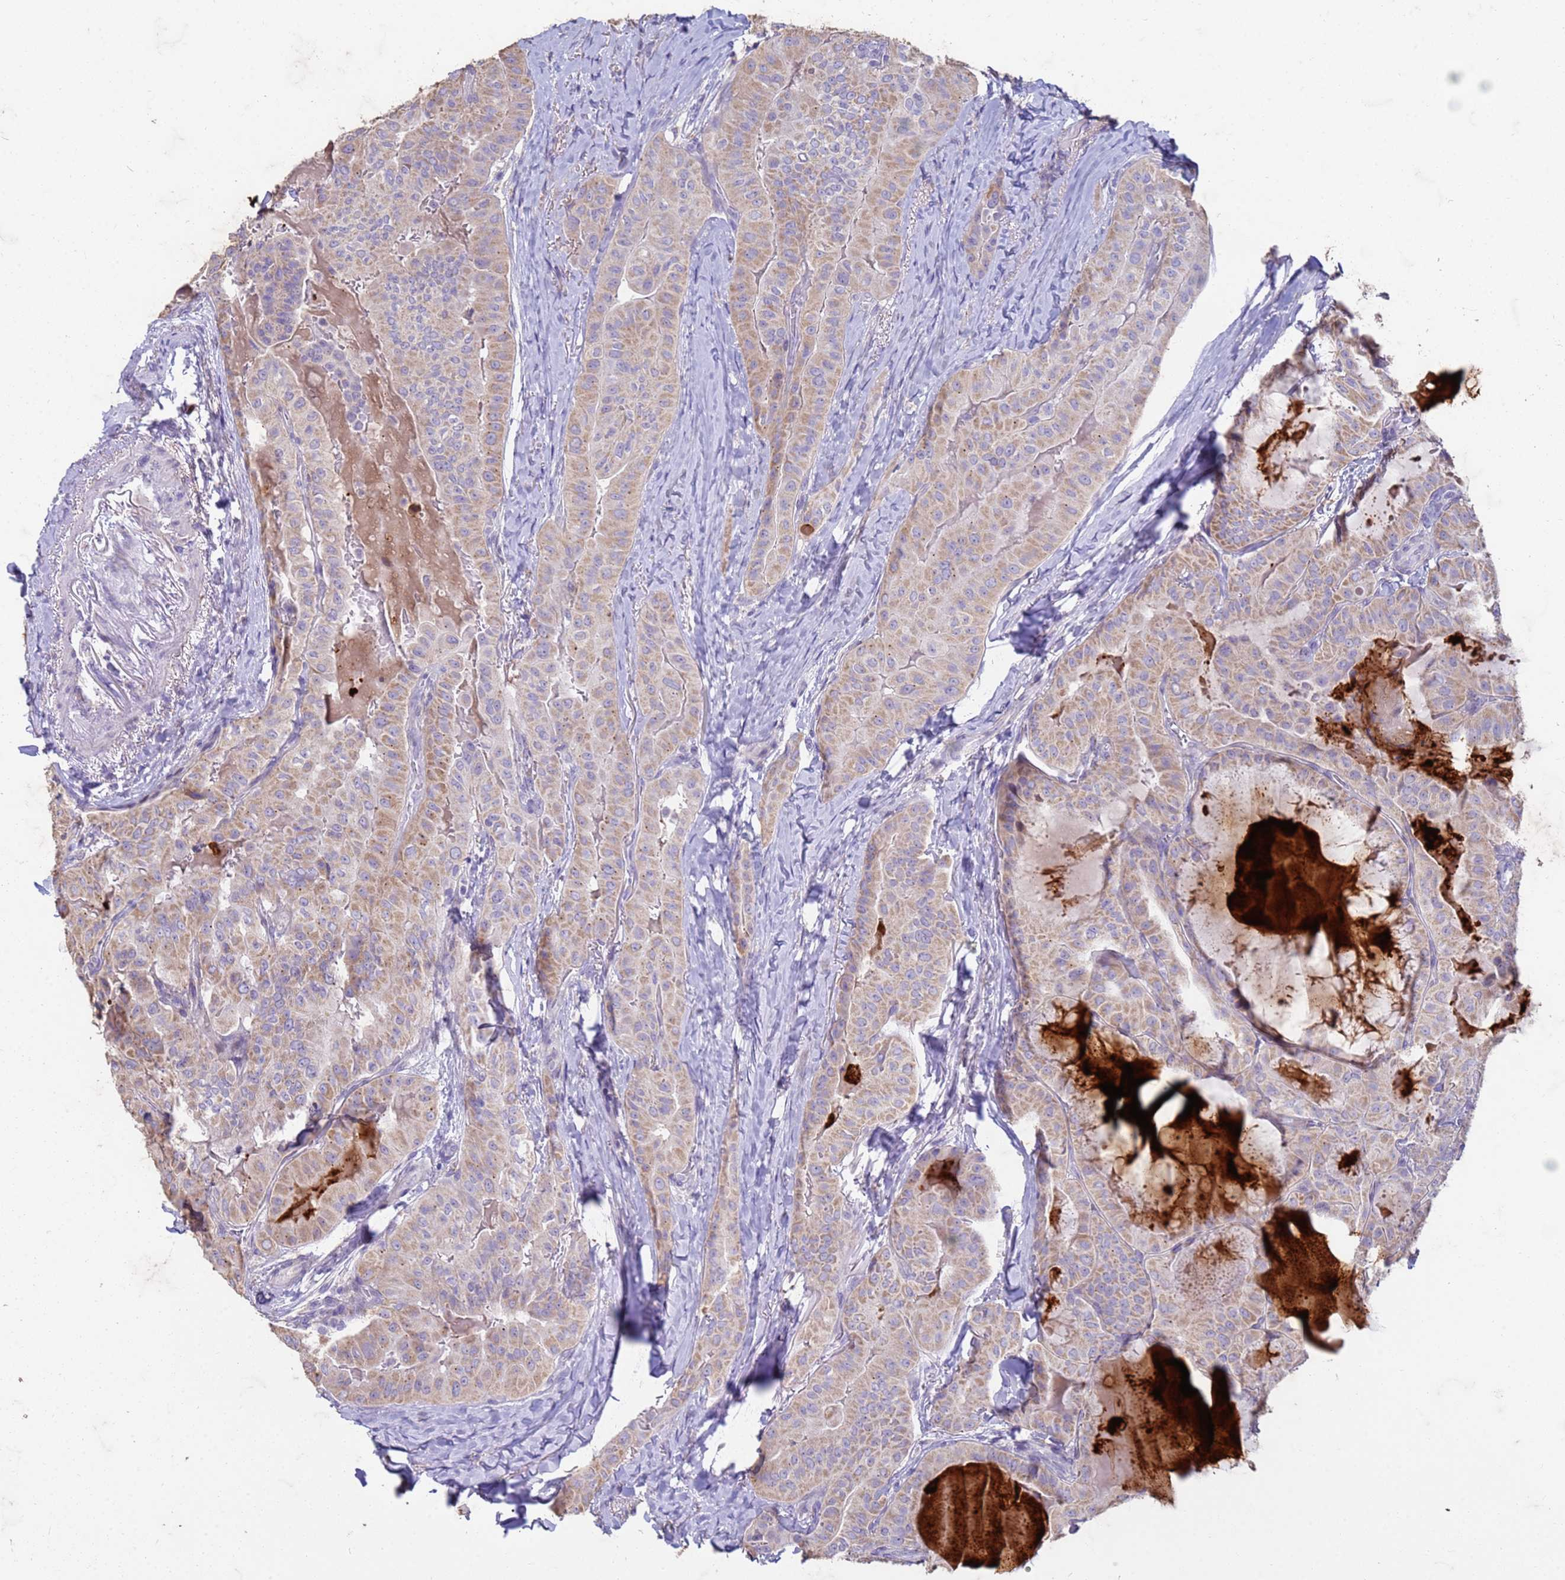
{"staining": {"intensity": "weak", "quantity": "25%-75%", "location": "cytoplasmic/membranous"}, "tissue": "thyroid cancer", "cell_type": "Tumor cells", "image_type": "cancer", "snomed": [{"axis": "morphology", "description": "Papillary adenocarcinoma, NOS"}, {"axis": "topography", "description": "Thyroid gland"}], "caption": "Immunohistochemical staining of thyroid papillary adenocarcinoma shows low levels of weak cytoplasmic/membranous protein staining in approximately 25%-75% of tumor cells. The staining was performed using DAB, with brown indicating positive protein expression. Nuclei are stained blue with hematoxylin.", "gene": "SLC25A15", "patient": {"sex": "female", "age": 68}}